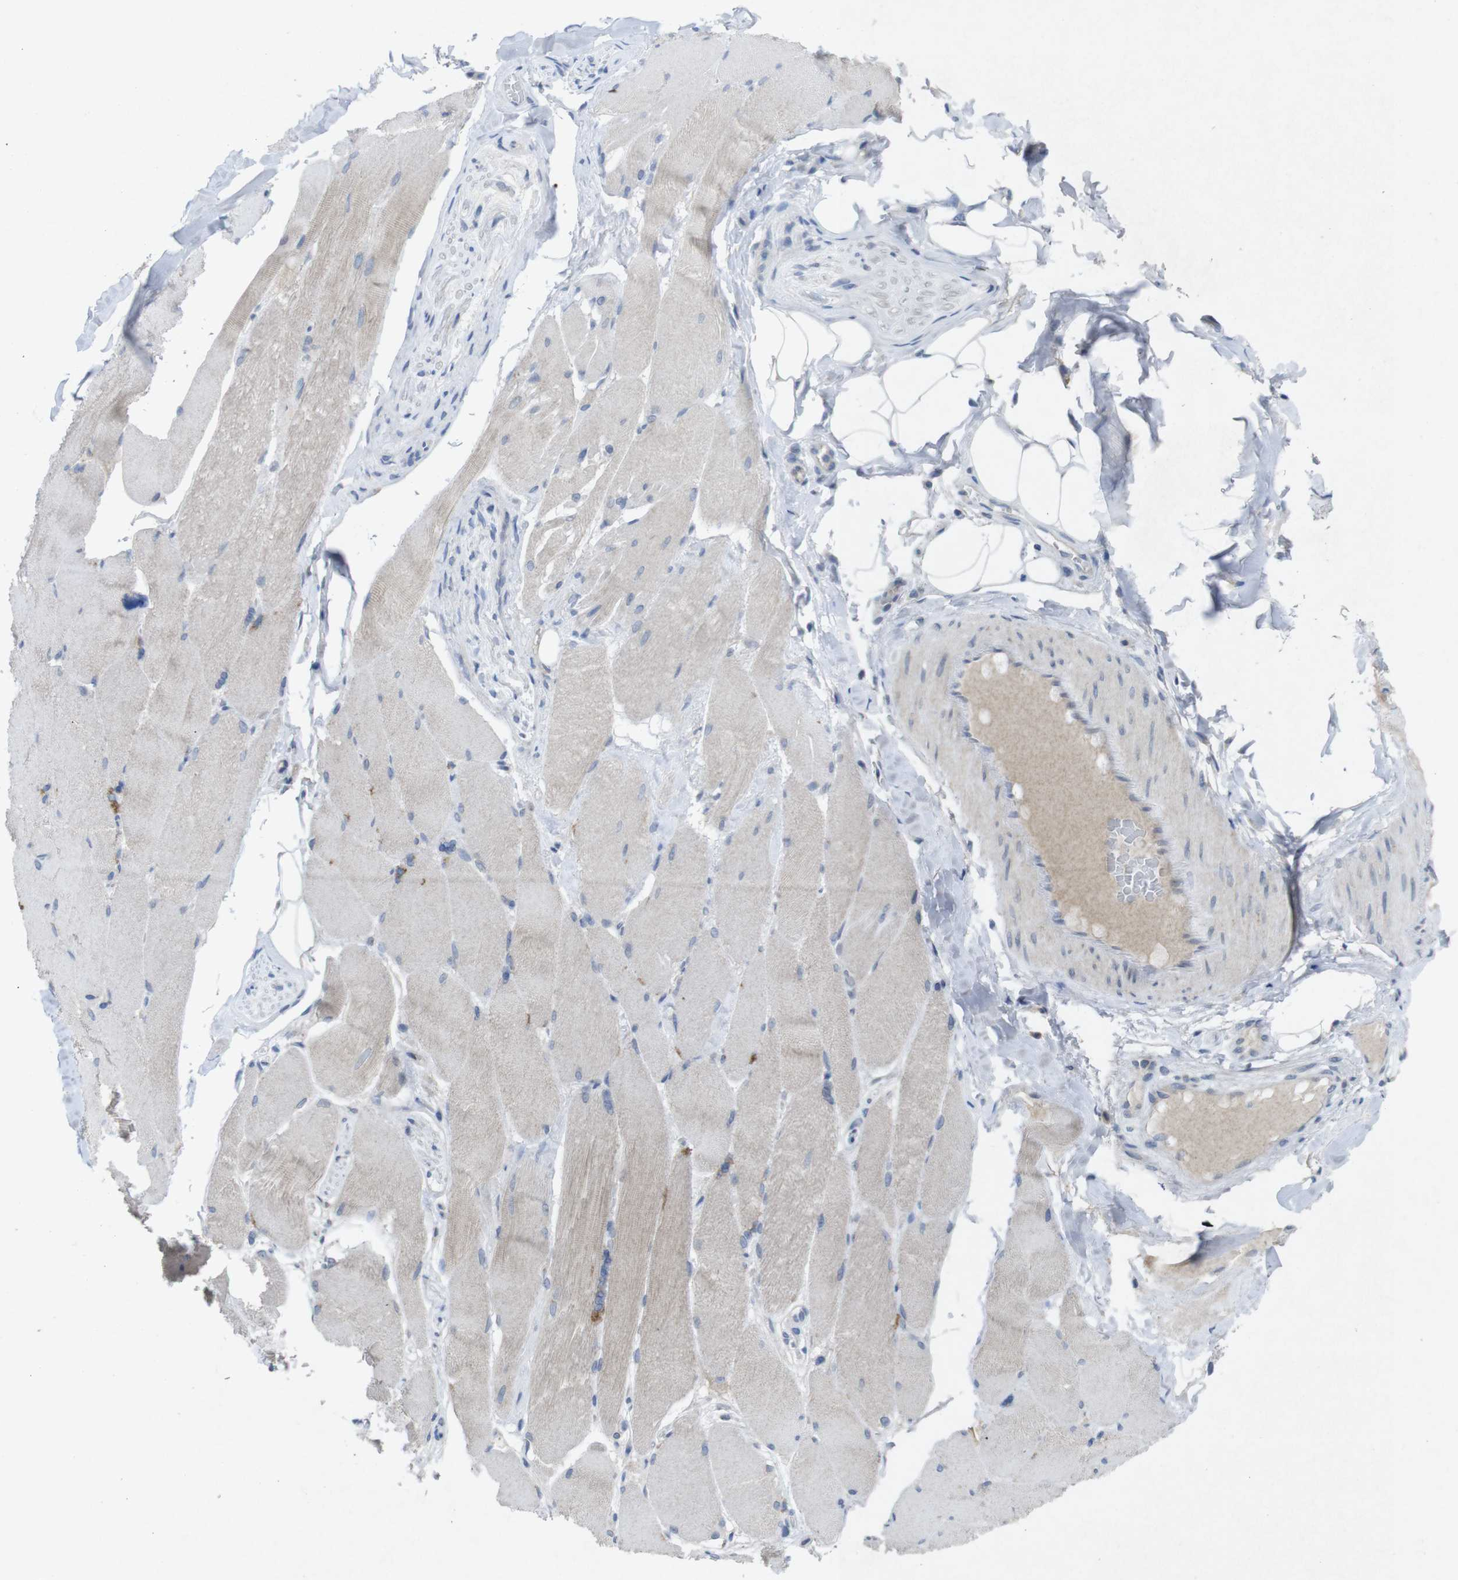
{"staining": {"intensity": "weak", "quantity": "25%-75%", "location": "cytoplasmic/membranous"}, "tissue": "skeletal muscle", "cell_type": "Myocytes", "image_type": "normal", "snomed": [{"axis": "morphology", "description": "Normal tissue, NOS"}, {"axis": "topography", "description": "Skin"}, {"axis": "topography", "description": "Skeletal muscle"}], "caption": "Weak cytoplasmic/membranous protein positivity is seen in about 25%-75% of myocytes in skeletal muscle.", "gene": "SLAMF7", "patient": {"sex": "male", "age": 83}}